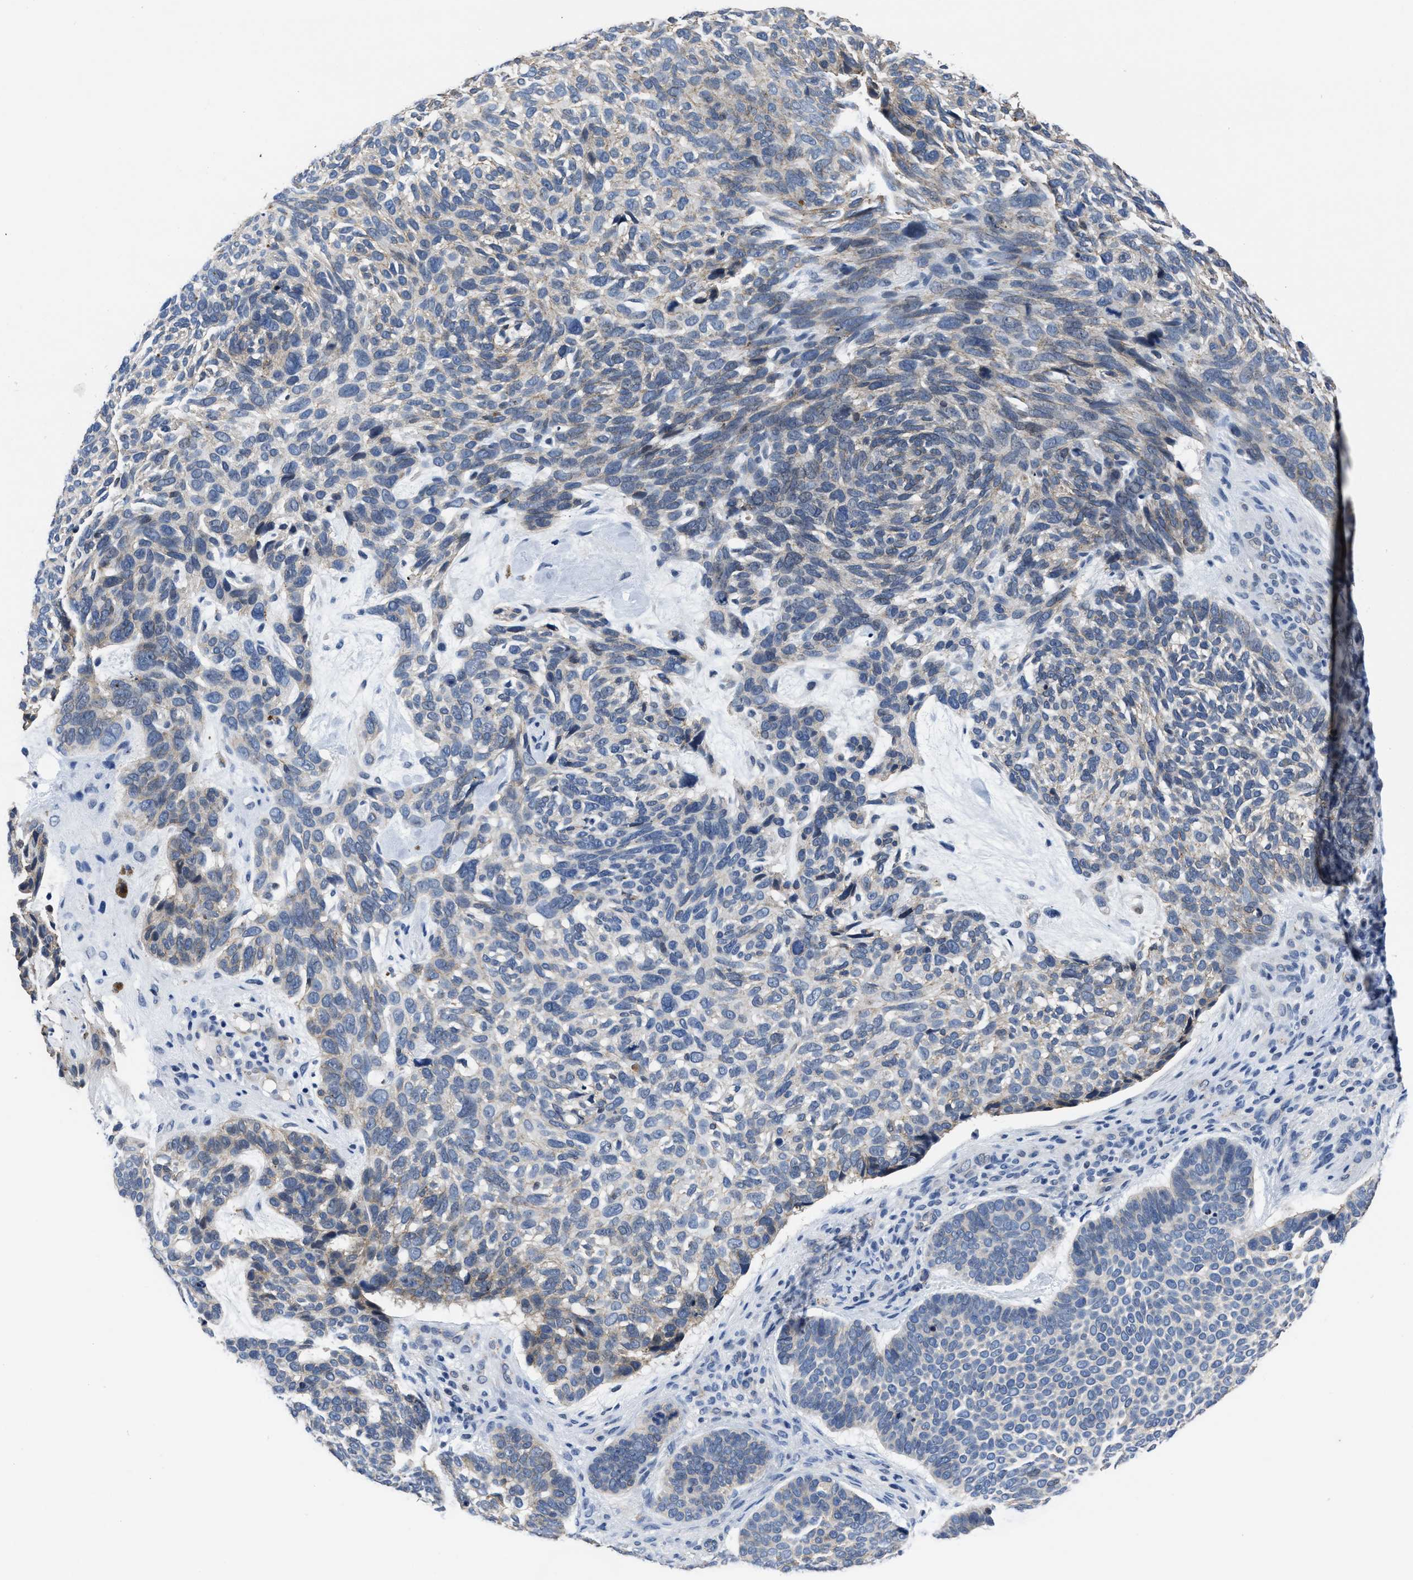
{"staining": {"intensity": "weak", "quantity": "<25%", "location": "cytoplasmic/membranous"}, "tissue": "skin cancer", "cell_type": "Tumor cells", "image_type": "cancer", "snomed": [{"axis": "morphology", "description": "Basal cell carcinoma"}, {"axis": "topography", "description": "Skin"}, {"axis": "topography", "description": "Skin of head"}], "caption": "Basal cell carcinoma (skin) stained for a protein using IHC demonstrates no positivity tumor cells.", "gene": "GHITM", "patient": {"sex": "female", "age": 85}}